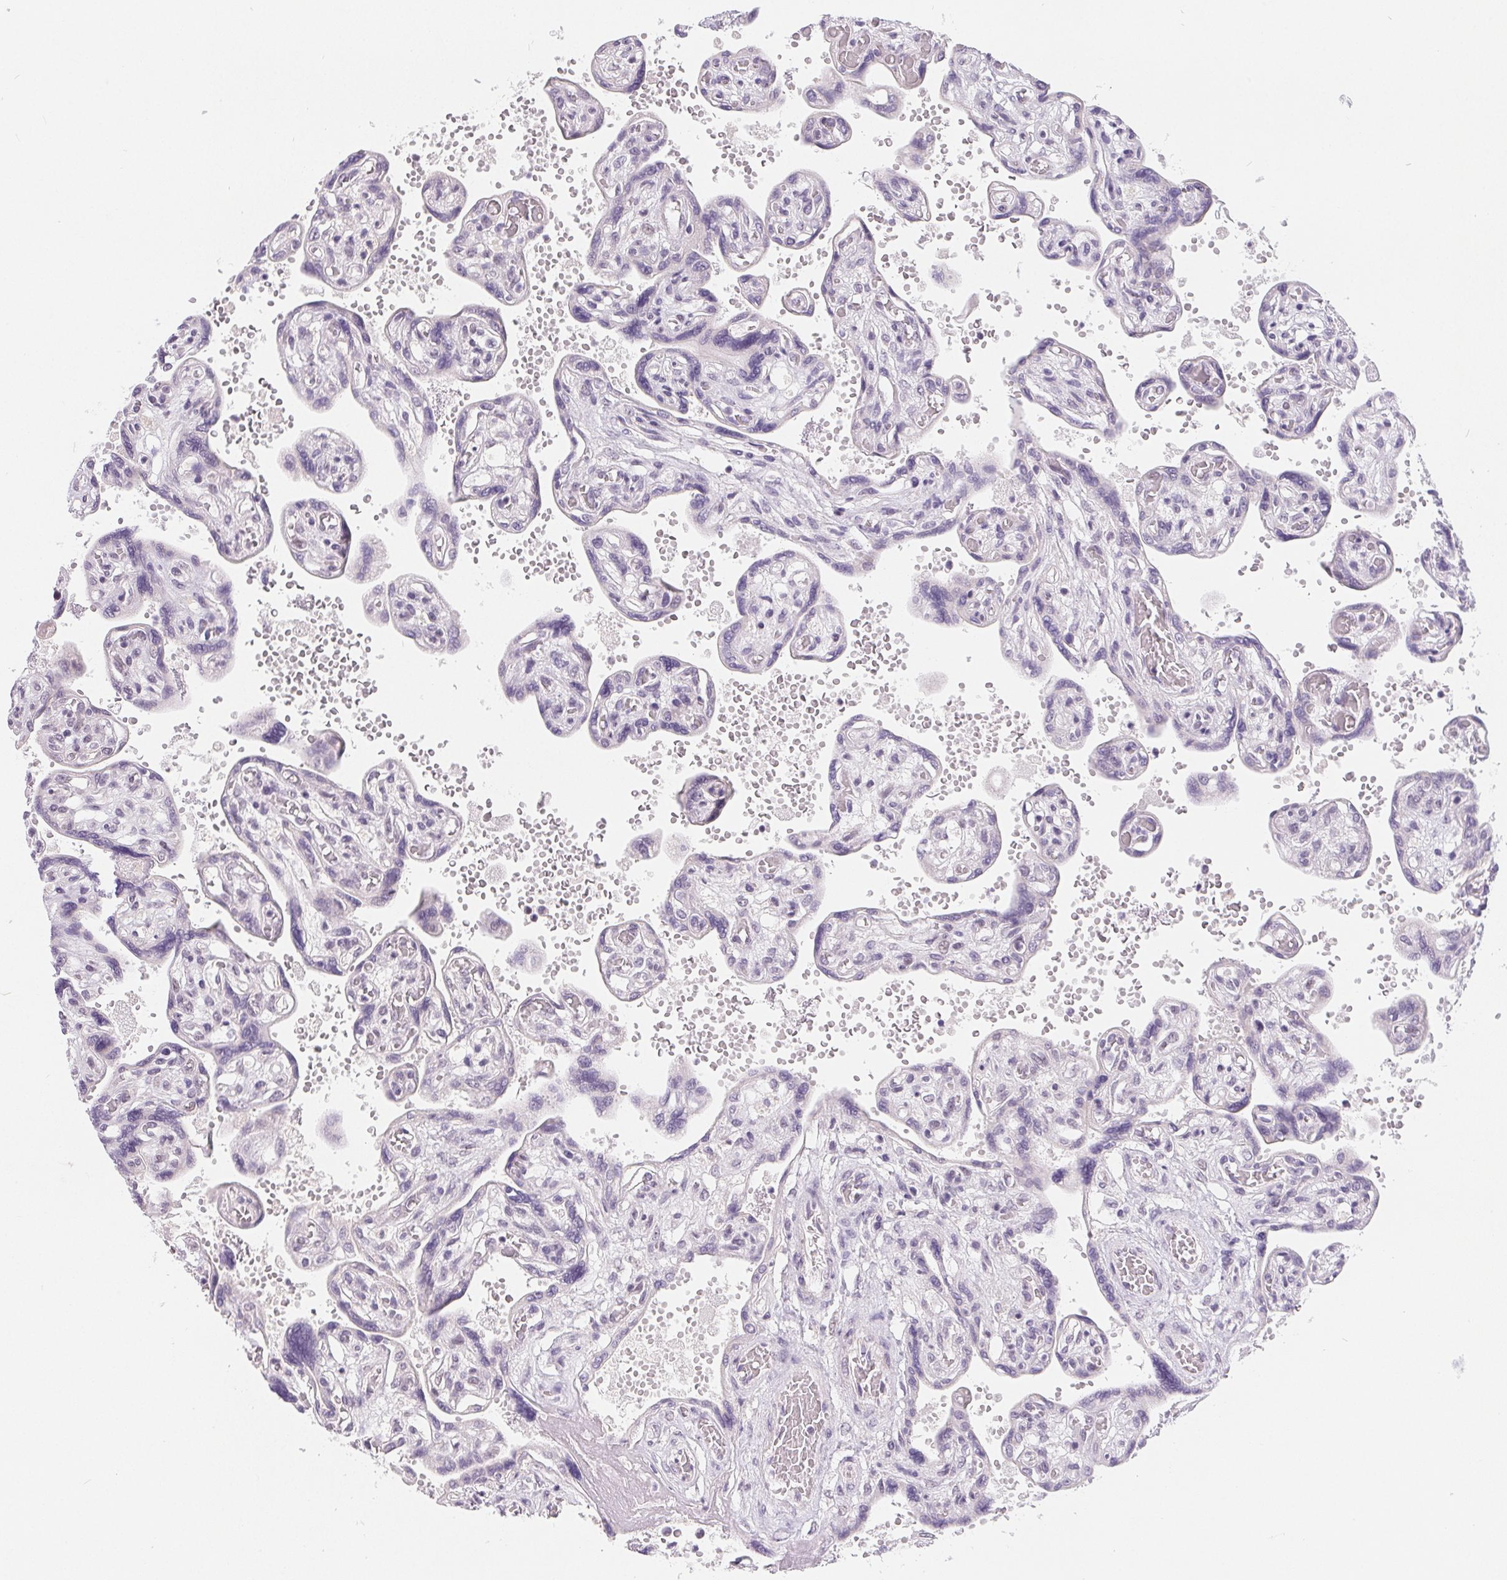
{"staining": {"intensity": "negative", "quantity": "none", "location": "none"}, "tissue": "placenta", "cell_type": "Trophoblastic cells", "image_type": "normal", "snomed": [{"axis": "morphology", "description": "Normal tissue, NOS"}, {"axis": "topography", "description": "Placenta"}], "caption": "High magnification brightfield microscopy of unremarkable placenta stained with DAB (3,3'-diaminobenzidine) (brown) and counterstained with hematoxylin (blue): trophoblastic cells show no significant positivity.", "gene": "LCA5L", "patient": {"sex": "female", "age": 32}}